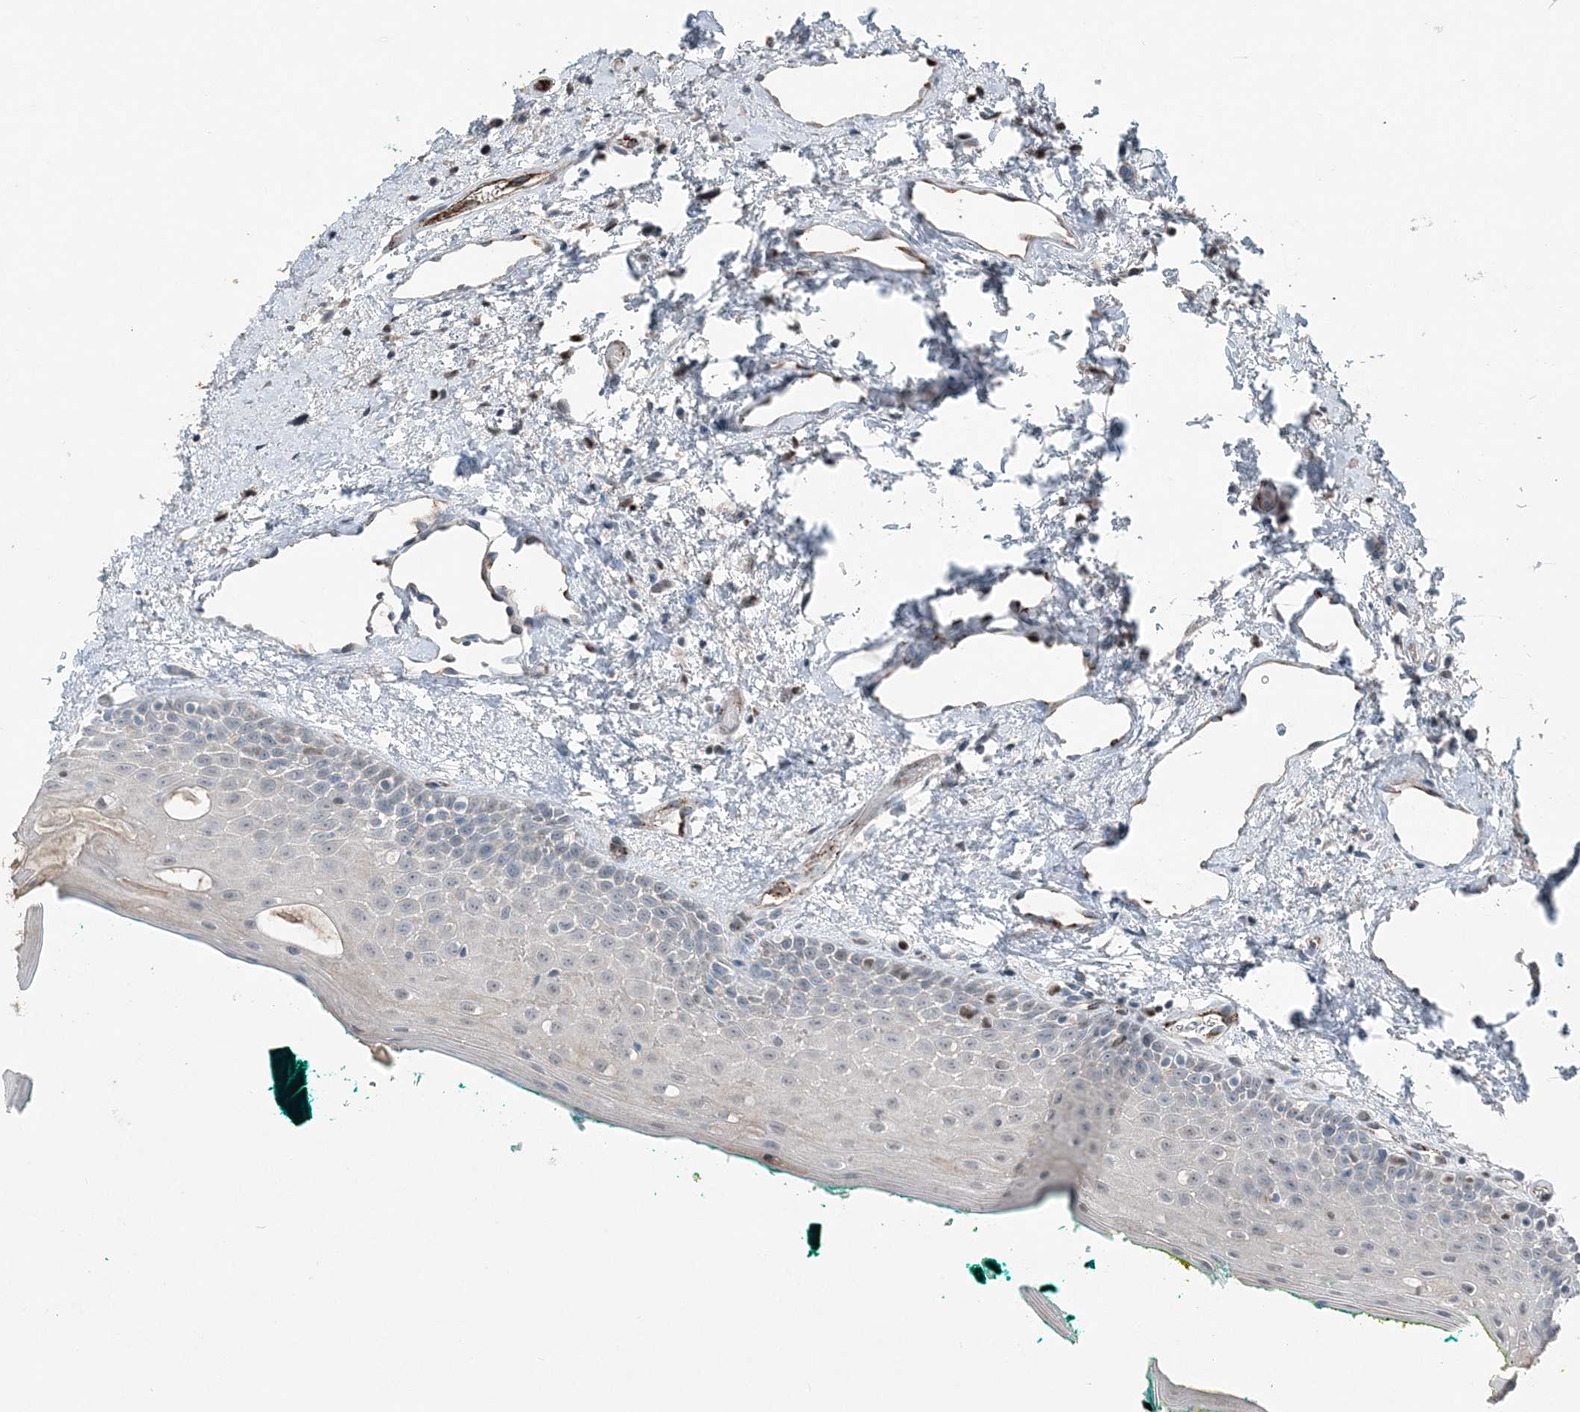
{"staining": {"intensity": "weak", "quantity": "<25%", "location": "cytoplasmic/membranous,nuclear"}, "tissue": "oral mucosa", "cell_type": "Squamous epithelial cells", "image_type": "normal", "snomed": [{"axis": "morphology", "description": "Normal tissue, NOS"}, {"axis": "topography", "description": "Oral tissue"}], "caption": "Immunohistochemical staining of normal oral mucosa exhibits no significant expression in squamous epithelial cells. The staining is performed using DAB brown chromogen with nuclei counter-stained in using hematoxylin.", "gene": "ELOVL7", "patient": {"sex": "female", "age": 70}}